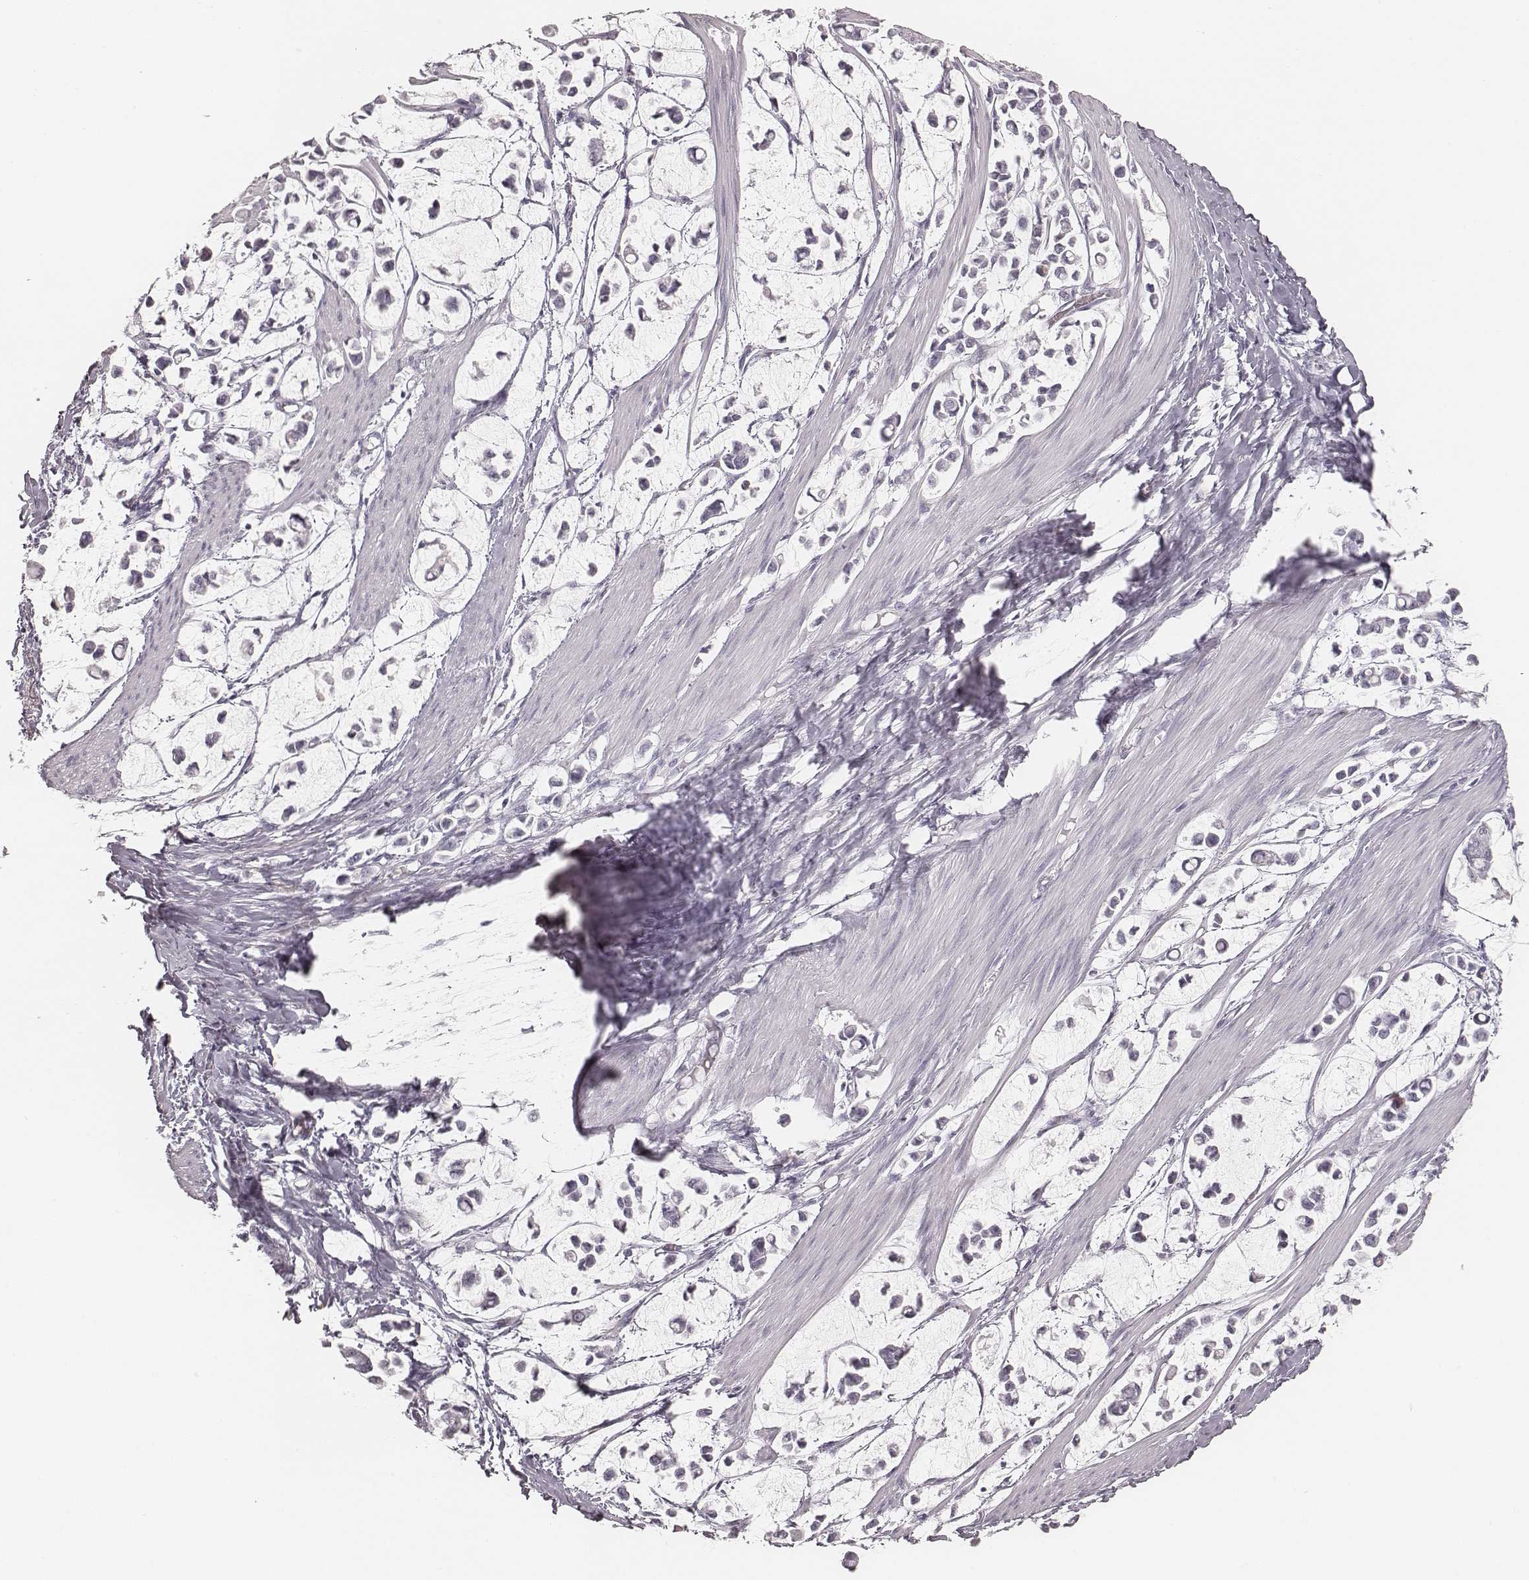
{"staining": {"intensity": "negative", "quantity": "none", "location": "none"}, "tissue": "stomach cancer", "cell_type": "Tumor cells", "image_type": "cancer", "snomed": [{"axis": "morphology", "description": "Adenocarcinoma, NOS"}, {"axis": "topography", "description": "Stomach"}], "caption": "An immunohistochemistry micrograph of stomach cancer (adenocarcinoma) is shown. There is no staining in tumor cells of stomach cancer (adenocarcinoma).", "gene": "KRT72", "patient": {"sex": "male", "age": 82}}